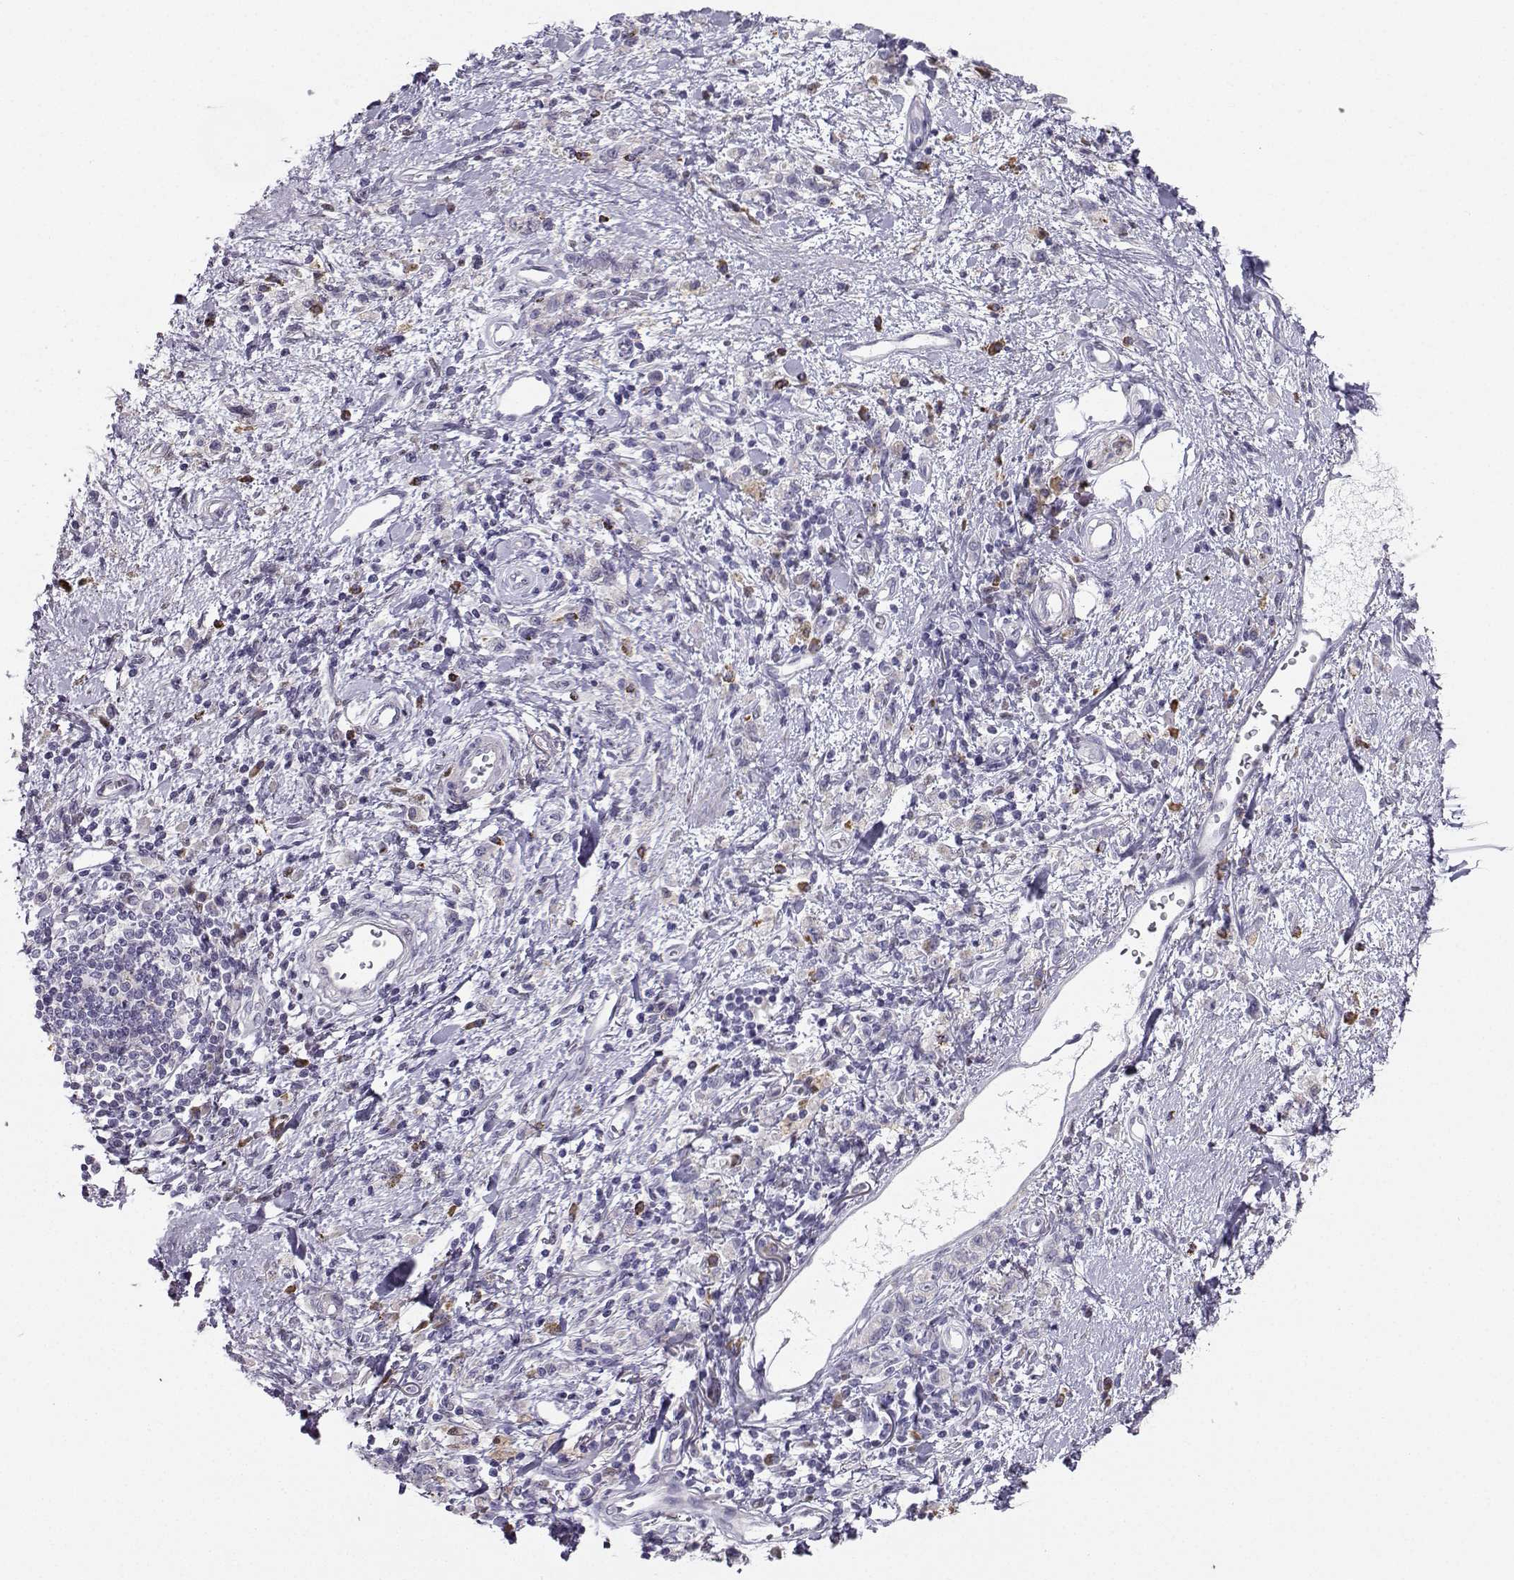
{"staining": {"intensity": "negative", "quantity": "none", "location": "none"}, "tissue": "stomach cancer", "cell_type": "Tumor cells", "image_type": "cancer", "snomed": [{"axis": "morphology", "description": "Adenocarcinoma, NOS"}, {"axis": "topography", "description": "Stomach"}], "caption": "This is an immunohistochemistry (IHC) histopathology image of human stomach cancer (adenocarcinoma). There is no positivity in tumor cells.", "gene": "DCLK3", "patient": {"sex": "male", "age": 77}}